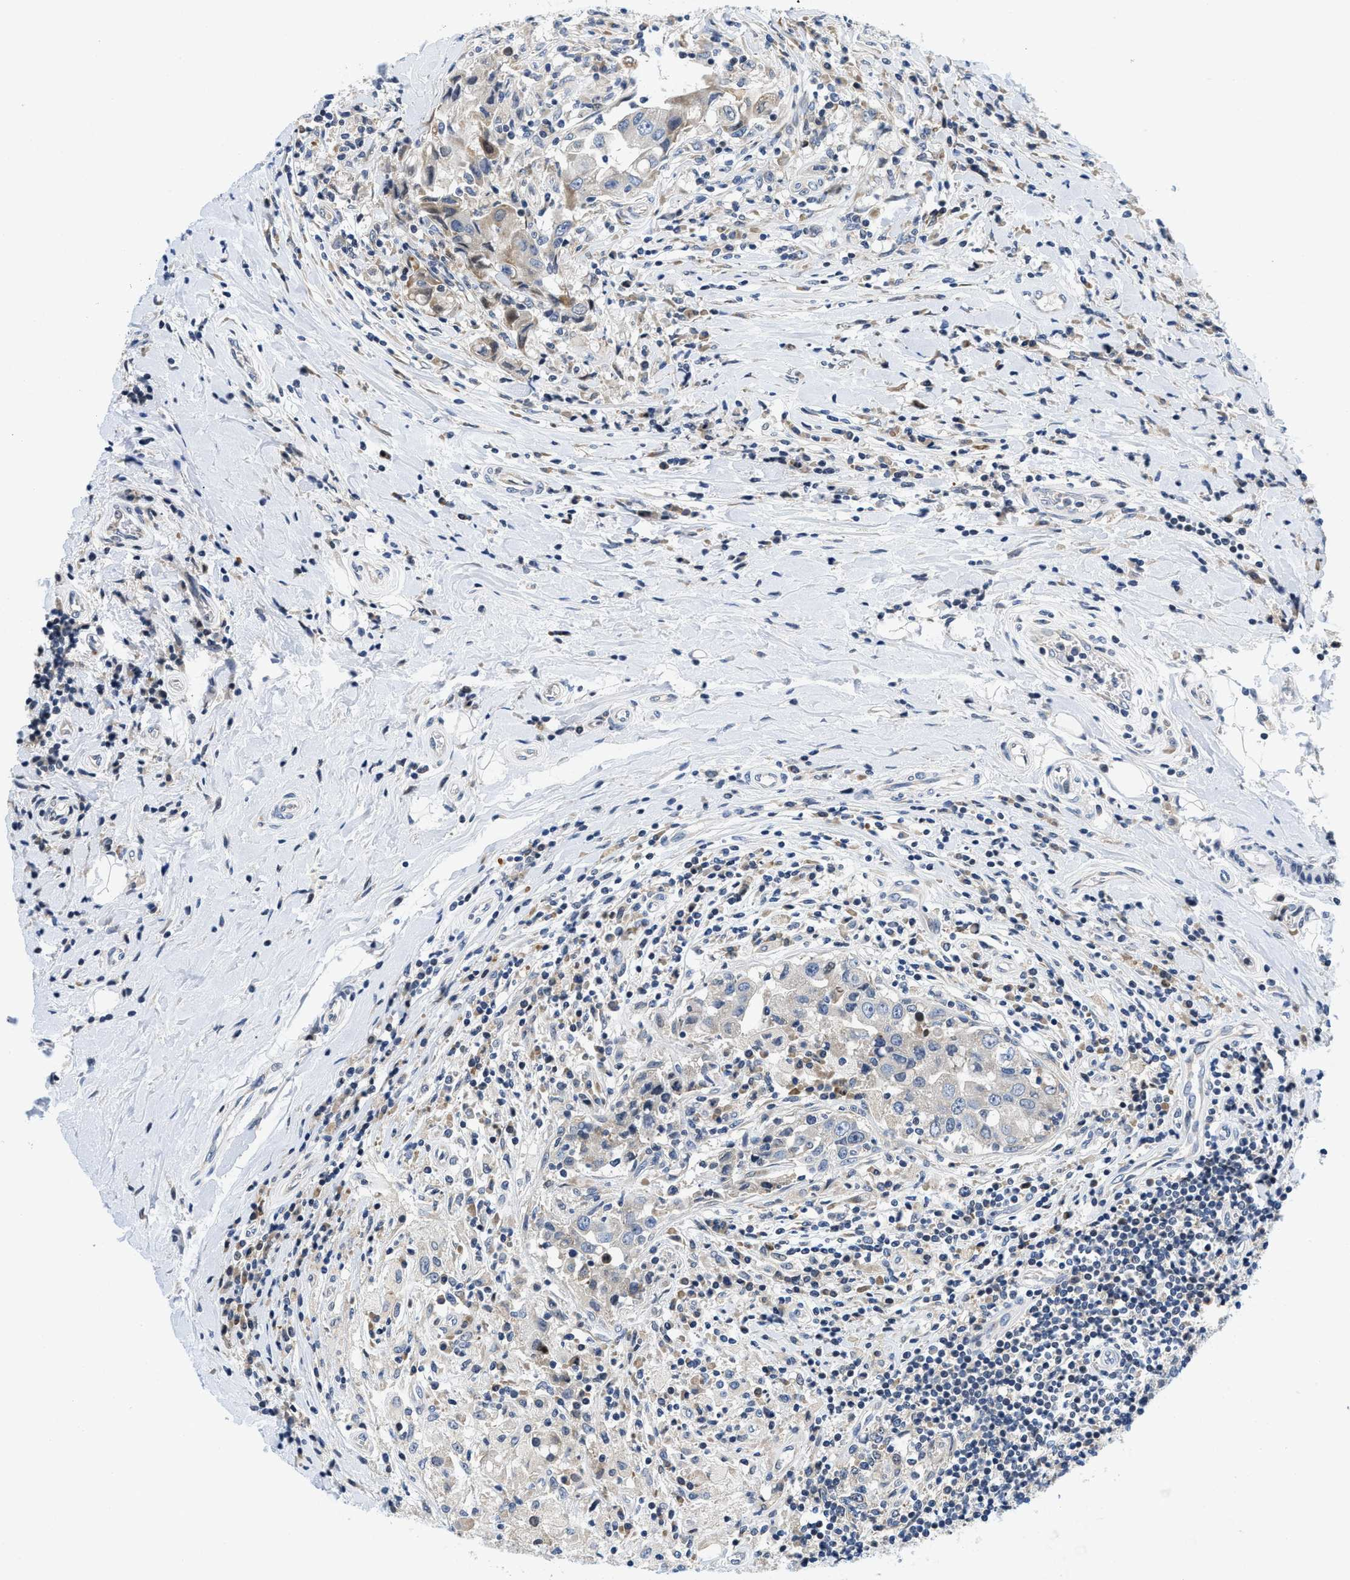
{"staining": {"intensity": "weak", "quantity": "<25%", "location": "cytoplasmic/membranous"}, "tissue": "breast cancer", "cell_type": "Tumor cells", "image_type": "cancer", "snomed": [{"axis": "morphology", "description": "Duct carcinoma"}, {"axis": "topography", "description": "Breast"}], "caption": "Breast cancer was stained to show a protein in brown. There is no significant staining in tumor cells.", "gene": "IKBKE", "patient": {"sex": "female", "age": 27}}